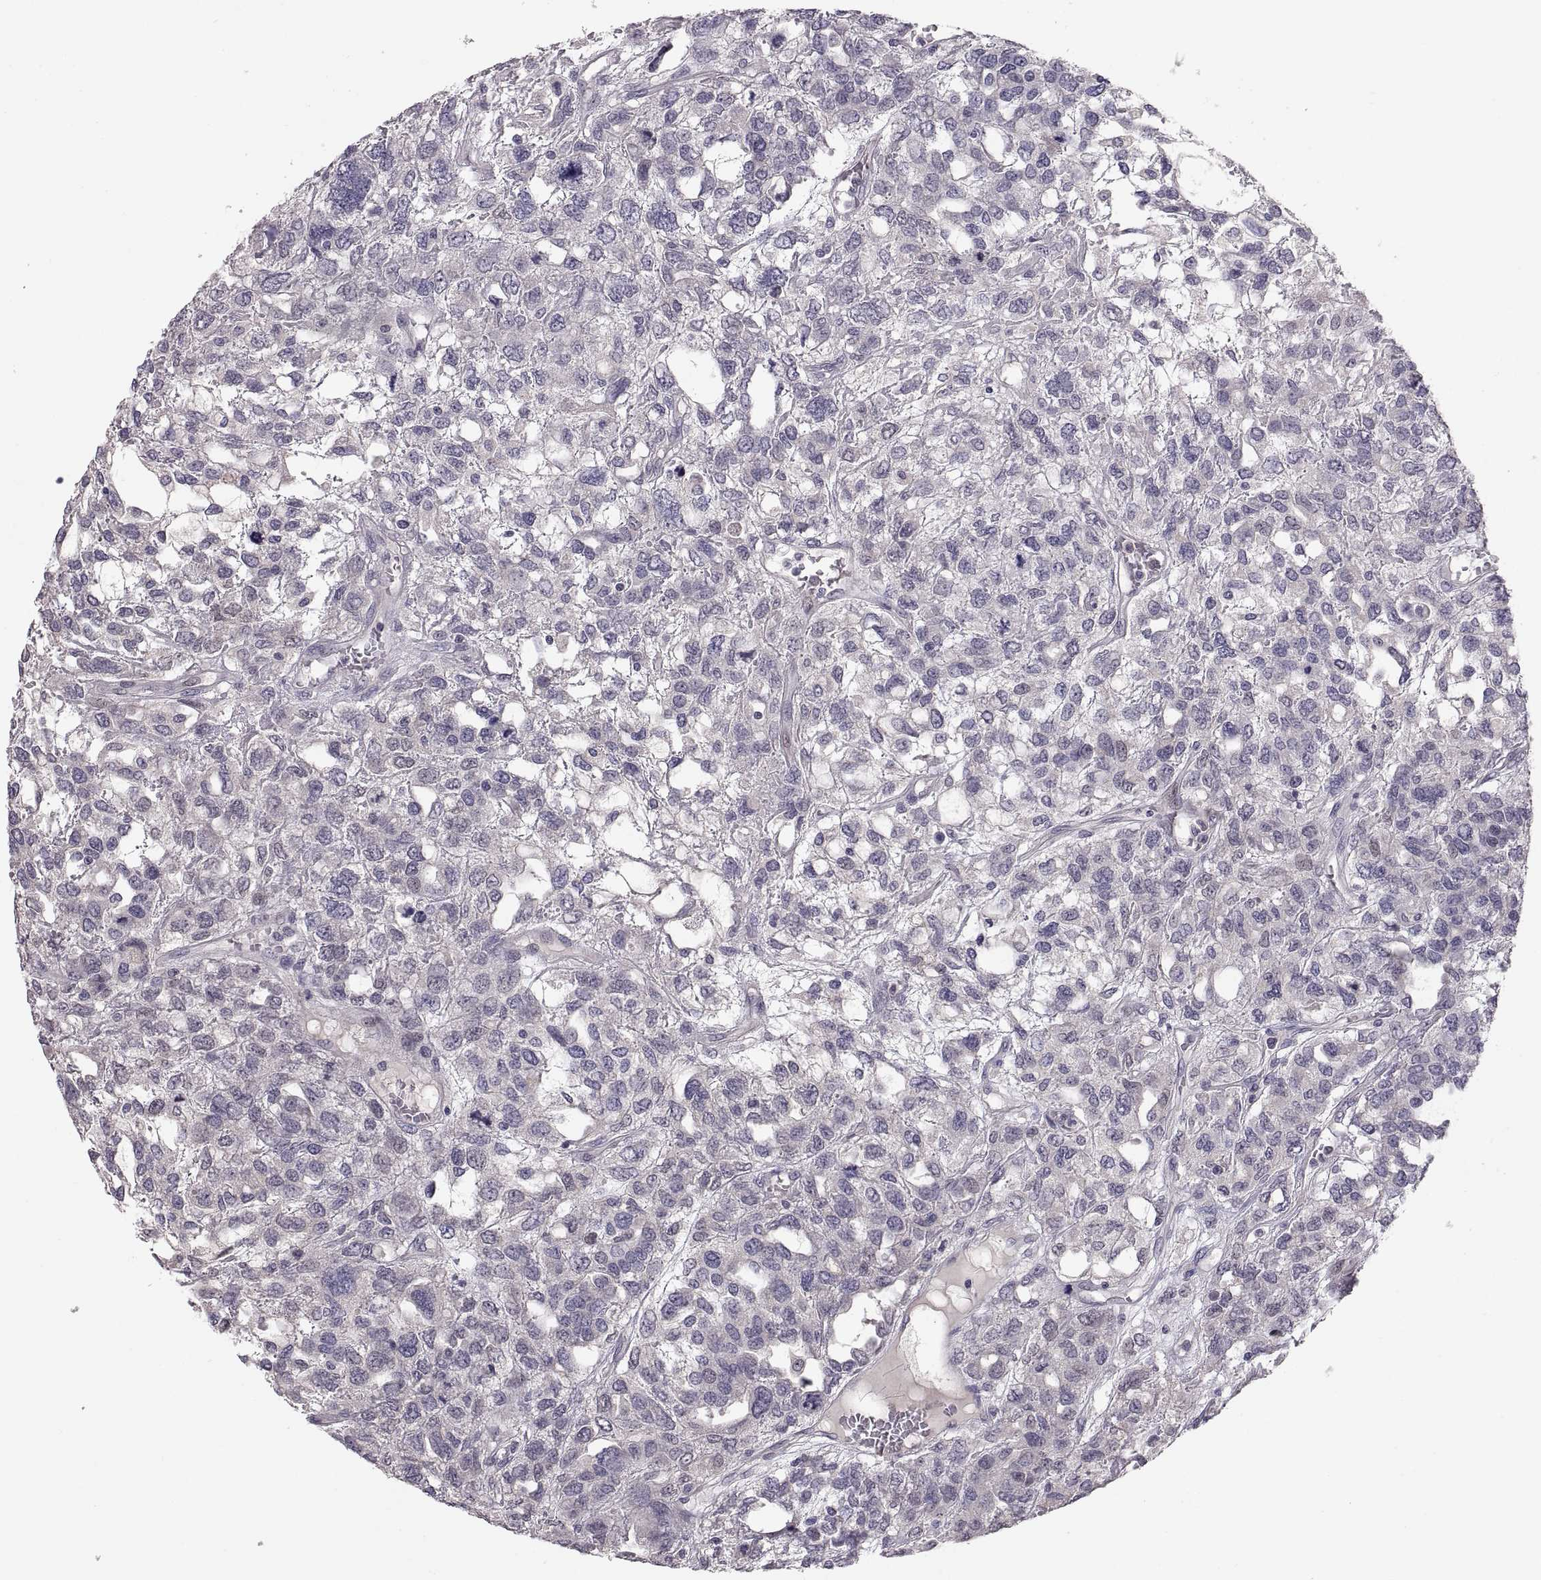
{"staining": {"intensity": "negative", "quantity": "none", "location": "none"}, "tissue": "testis cancer", "cell_type": "Tumor cells", "image_type": "cancer", "snomed": [{"axis": "morphology", "description": "Seminoma, NOS"}, {"axis": "topography", "description": "Testis"}], "caption": "Immunohistochemical staining of testis cancer (seminoma) exhibits no significant staining in tumor cells. The staining is performed using DAB brown chromogen with nuclei counter-stained in using hematoxylin.", "gene": "PAX2", "patient": {"sex": "male", "age": 52}}